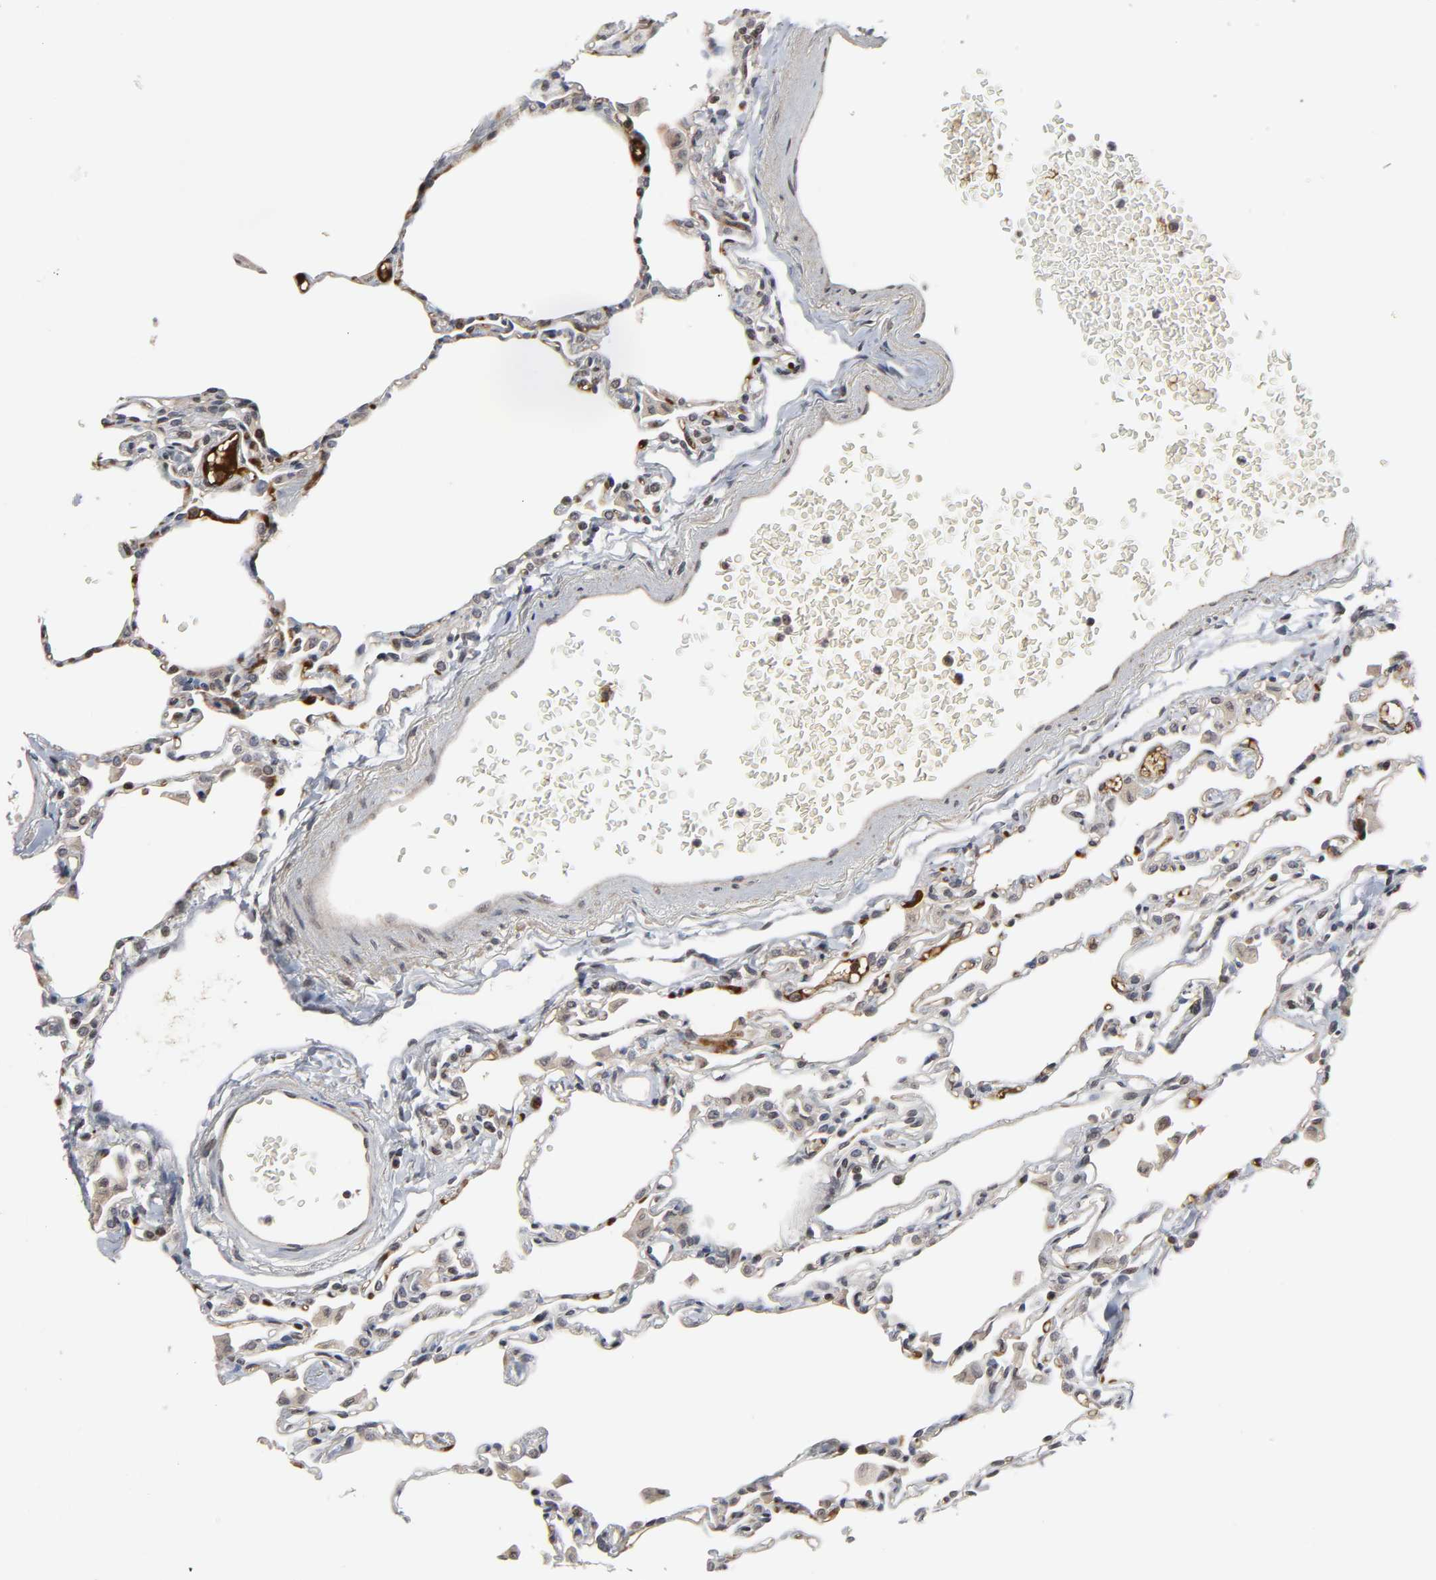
{"staining": {"intensity": "moderate", "quantity": "25%-75%", "location": "cytoplasmic/membranous,nuclear"}, "tissue": "lung", "cell_type": "Alveolar cells", "image_type": "normal", "snomed": [{"axis": "morphology", "description": "Normal tissue, NOS"}, {"axis": "topography", "description": "Lung"}], "caption": "Immunohistochemical staining of unremarkable lung reveals 25%-75% levels of moderate cytoplasmic/membranous,nuclear protein expression in about 25%-75% of alveolar cells.", "gene": "CPN2", "patient": {"sex": "female", "age": 49}}